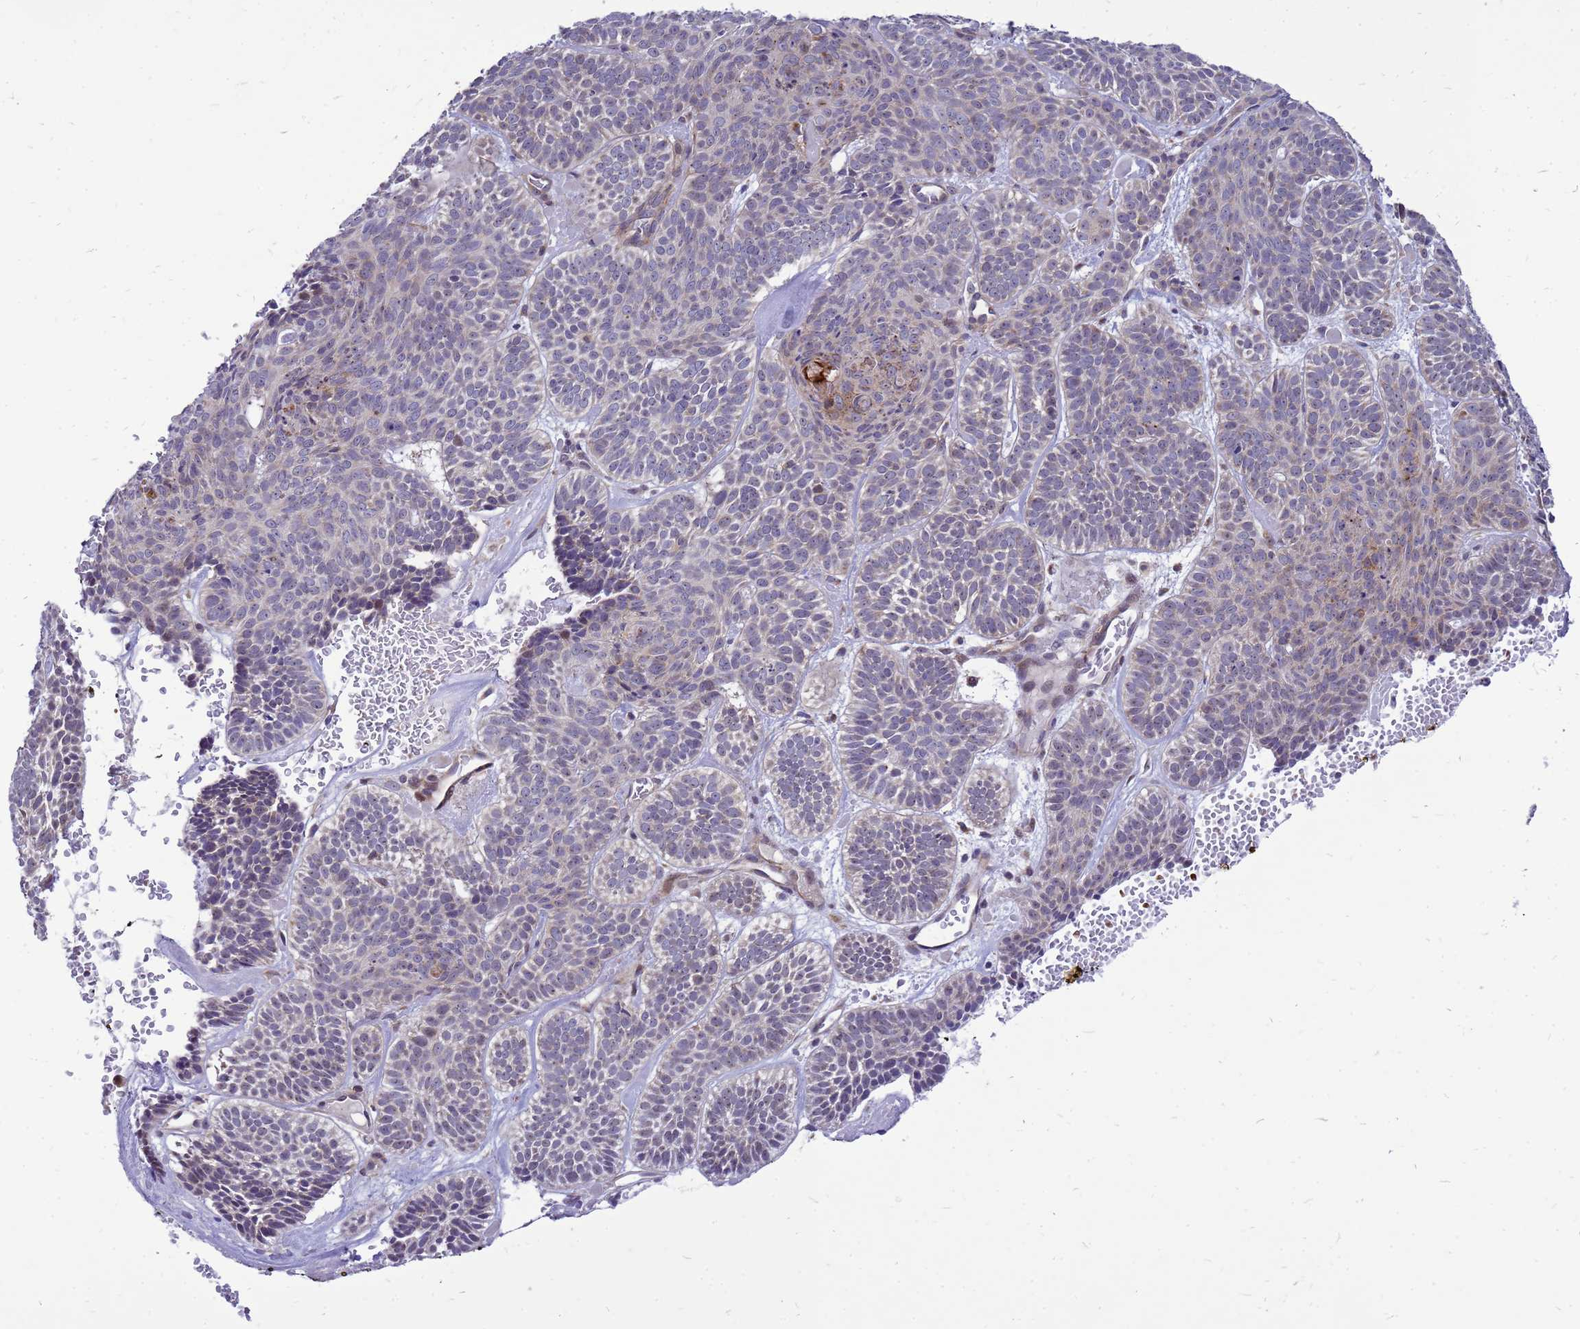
{"staining": {"intensity": "weak", "quantity": "<25%", "location": "cytoplasmic/membranous"}, "tissue": "skin cancer", "cell_type": "Tumor cells", "image_type": "cancer", "snomed": [{"axis": "morphology", "description": "Basal cell carcinoma"}, {"axis": "topography", "description": "Skin"}], "caption": "Immunohistochemistry of basal cell carcinoma (skin) reveals no expression in tumor cells.", "gene": "C12orf43", "patient": {"sex": "male", "age": 85}}